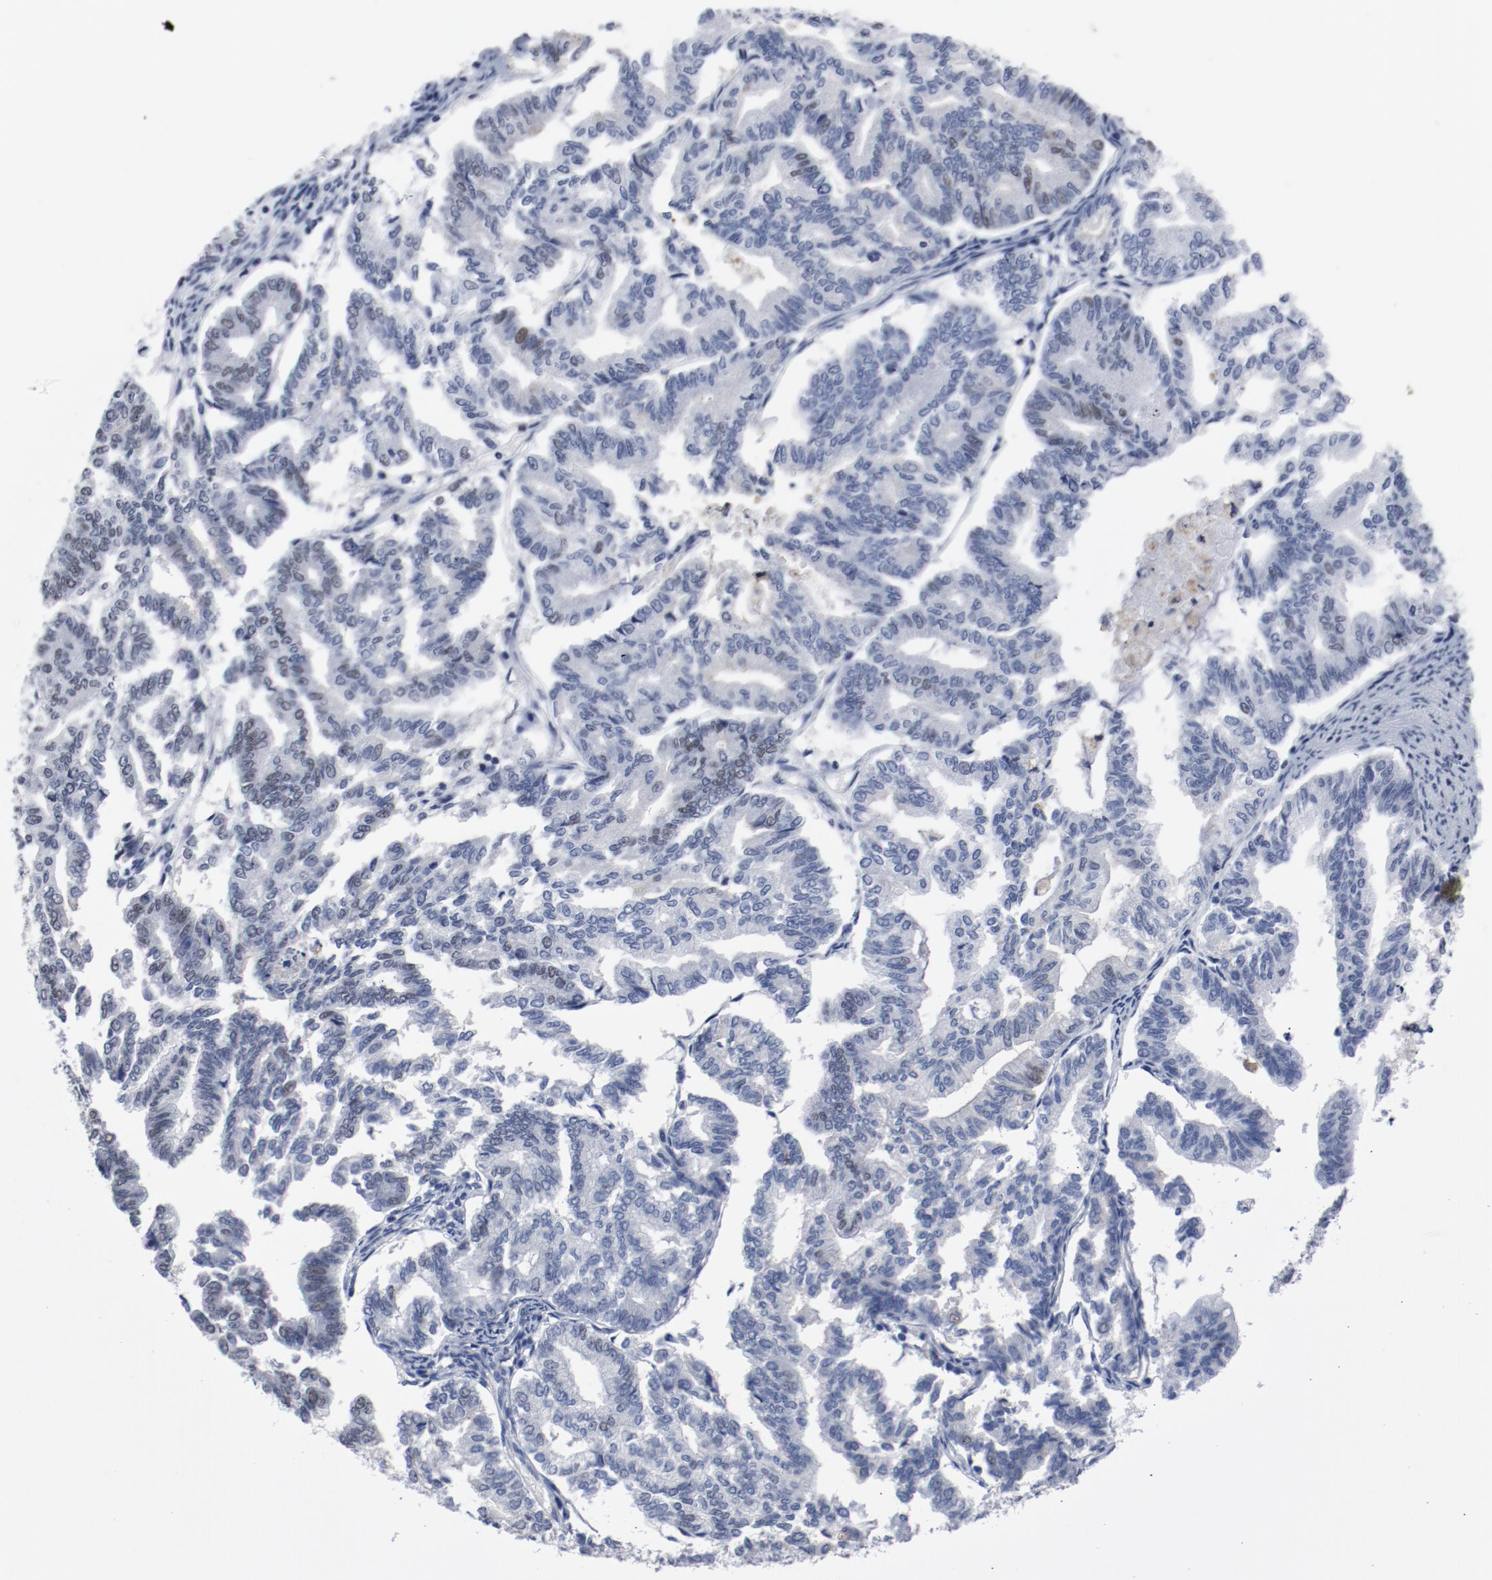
{"staining": {"intensity": "negative", "quantity": "none", "location": "none"}, "tissue": "endometrial cancer", "cell_type": "Tumor cells", "image_type": "cancer", "snomed": [{"axis": "morphology", "description": "Adenocarcinoma, NOS"}, {"axis": "topography", "description": "Endometrium"}], "caption": "High power microscopy micrograph of an immunohistochemistry micrograph of endometrial cancer, revealing no significant staining in tumor cells.", "gene": "ANKLE2", "patient": {"sex": "female", "age": 79}}